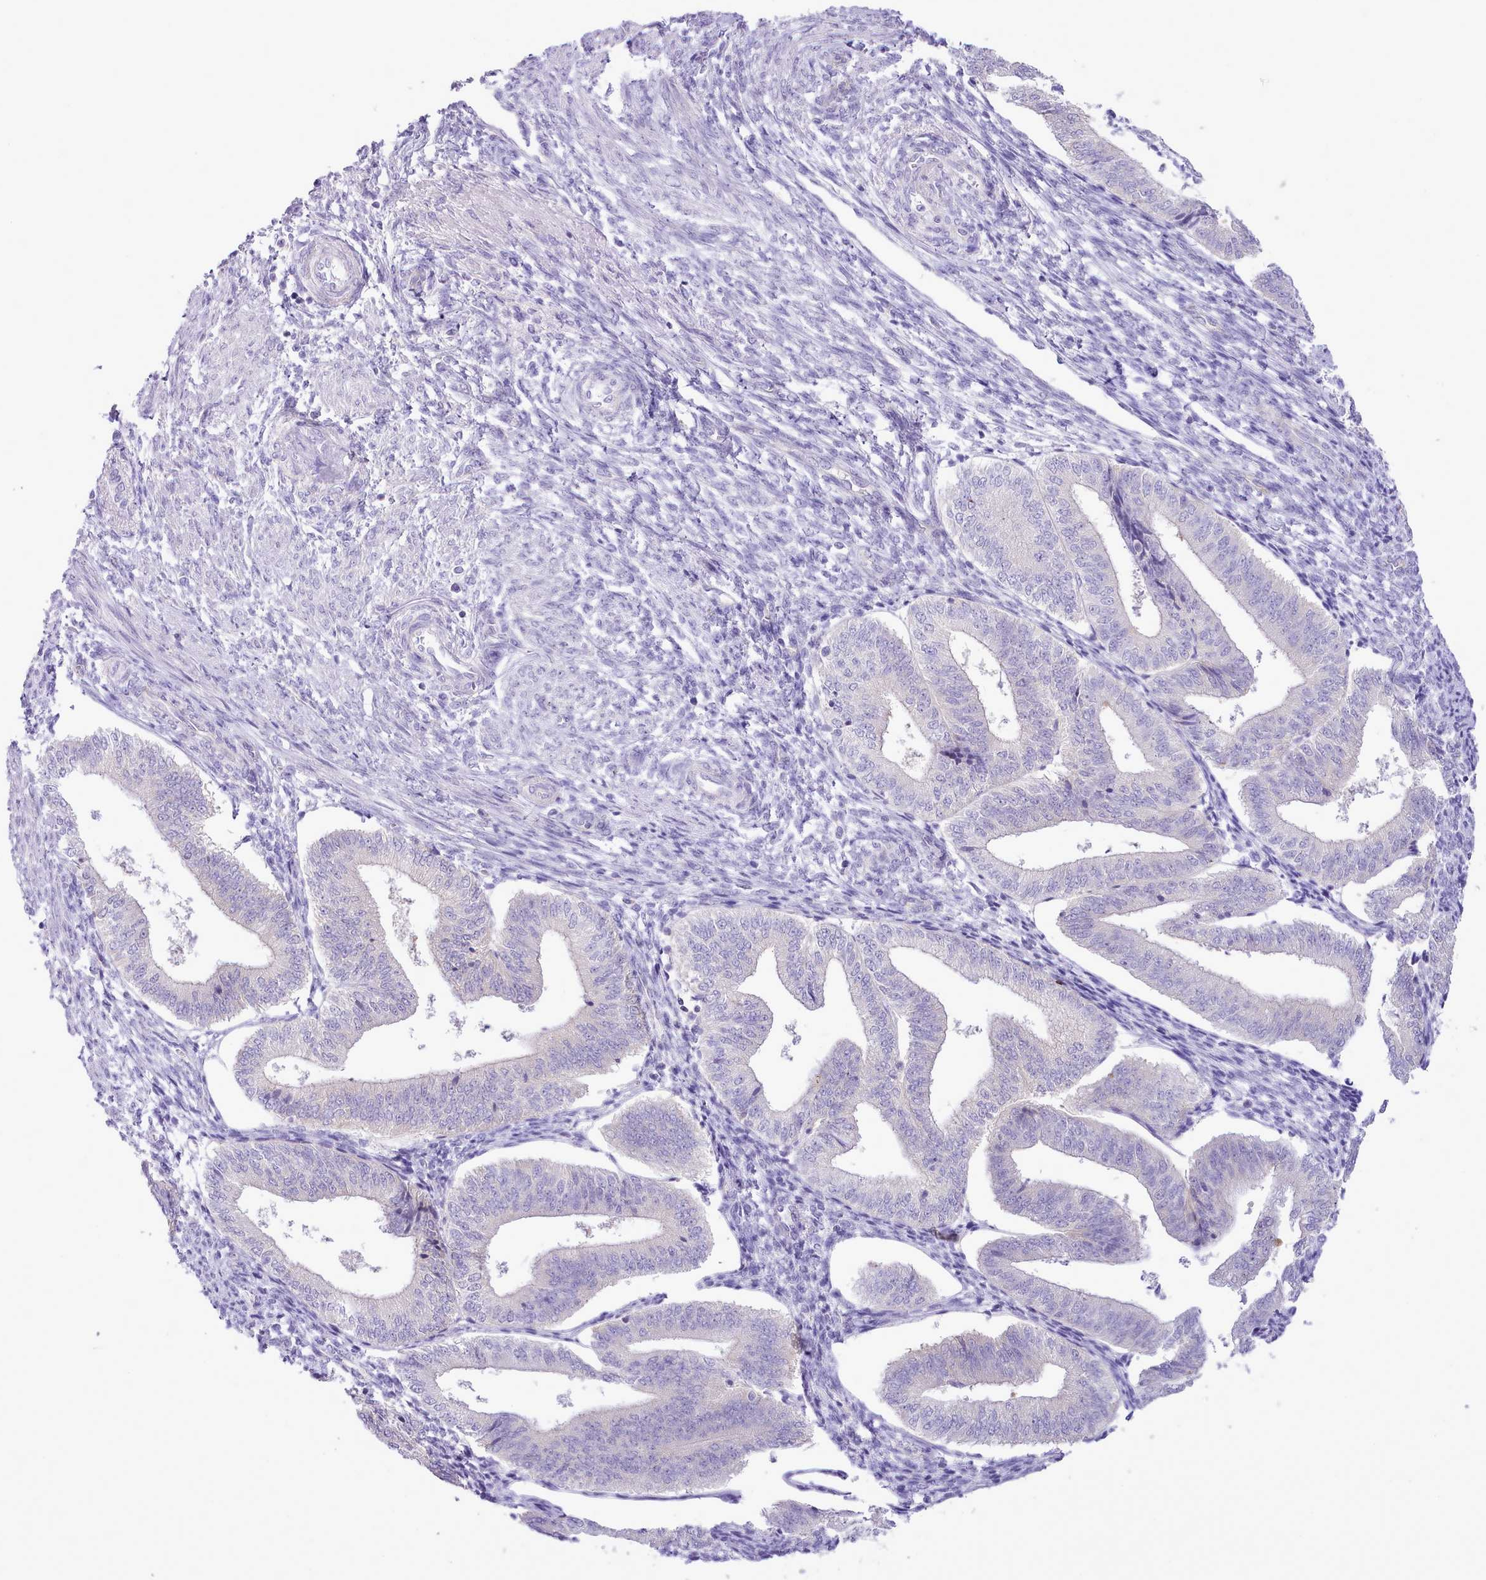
{"staining": {"intensity": "negative", "quantity": "none", "location": "none"}, "tissue": "endometrium", "cell_type": "Cells in endometrial stroma", "image_type": "normal", "snomed": [{"axis": "morphology", "description": "Normal tissue, NOS"}, {"axis": "topography", "description": "Endometrium"}], "caption": "Endometrium stained for a protein using IHC reveals no expression cells in endometrial stroma.", "gene": "MDFI", "patient": {"sex": "female", "age": 34}}